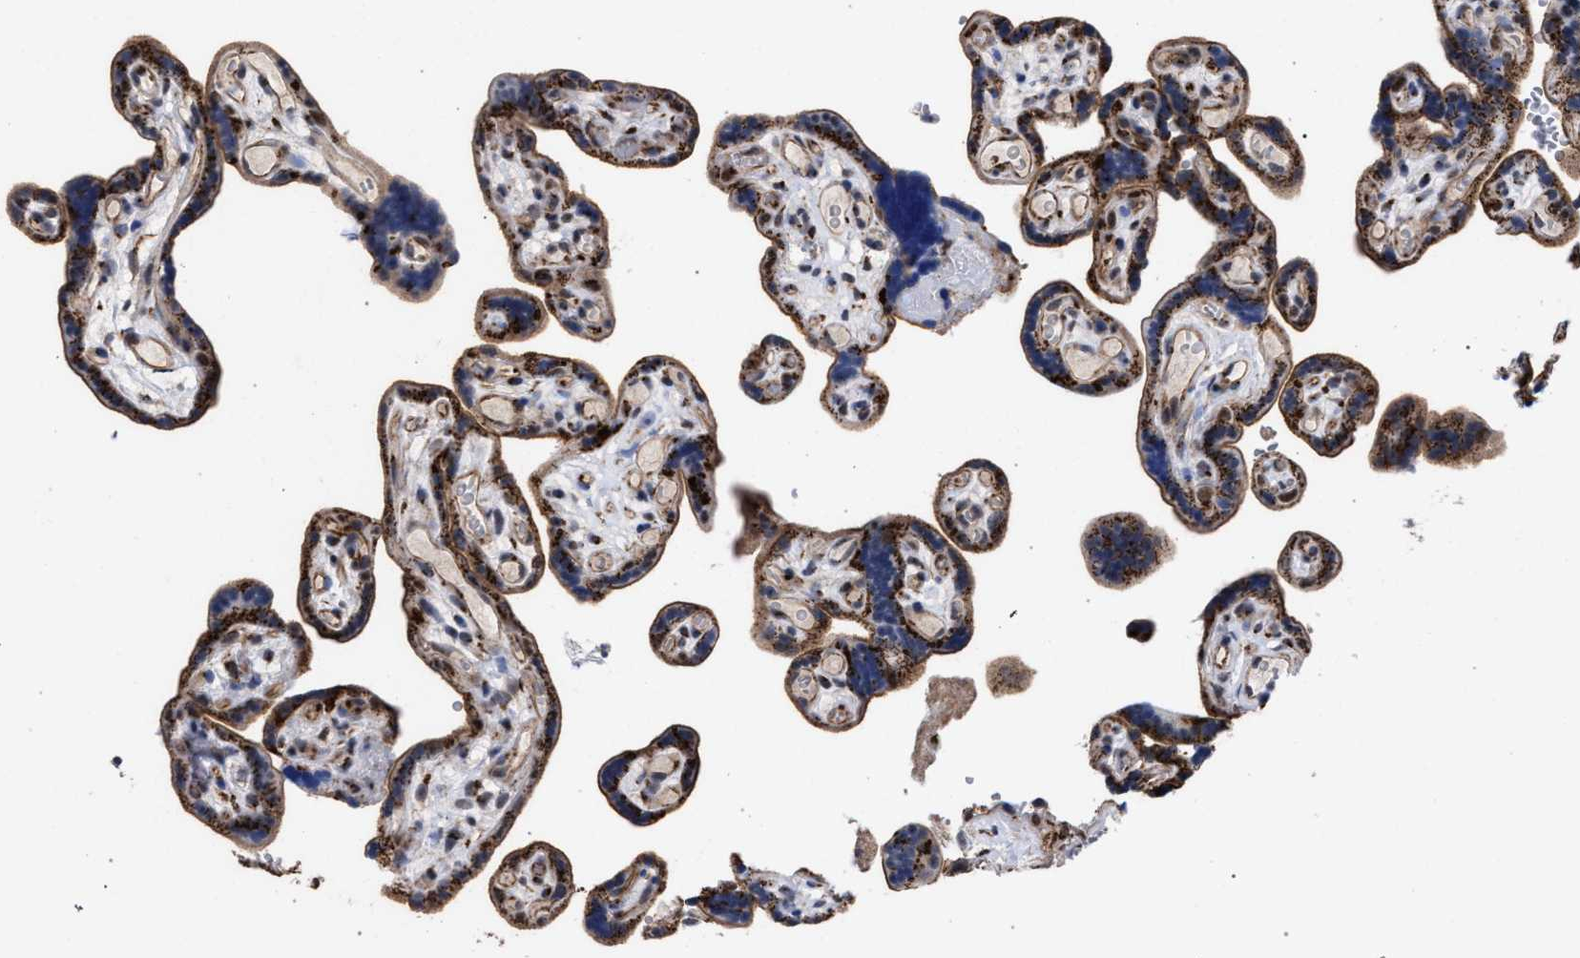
{"staining": {"intensity": "strong", "quantity": ">75%", "location": "cytoplasmic/membranous"}, "tissue": "placenta", "cell_type": "Decidual cells", "image_type": "normal", "snomed": [{"axis": "morphology", "description": "Normal tissue, NOS"}, {"axis": "topography", "description": "Placenta"}], "caption": "Immunohistochemical staining of normal placenta reveals strong cytoplasmic/membranous protein expression in approximately >75% of decidual cells. (DAB (3,3'-diaminobenzidine) IHC with brightfield microscopy, high magnification).", "gene": "GOLGA2", "patient": {"sex": "female", "age": 30}}